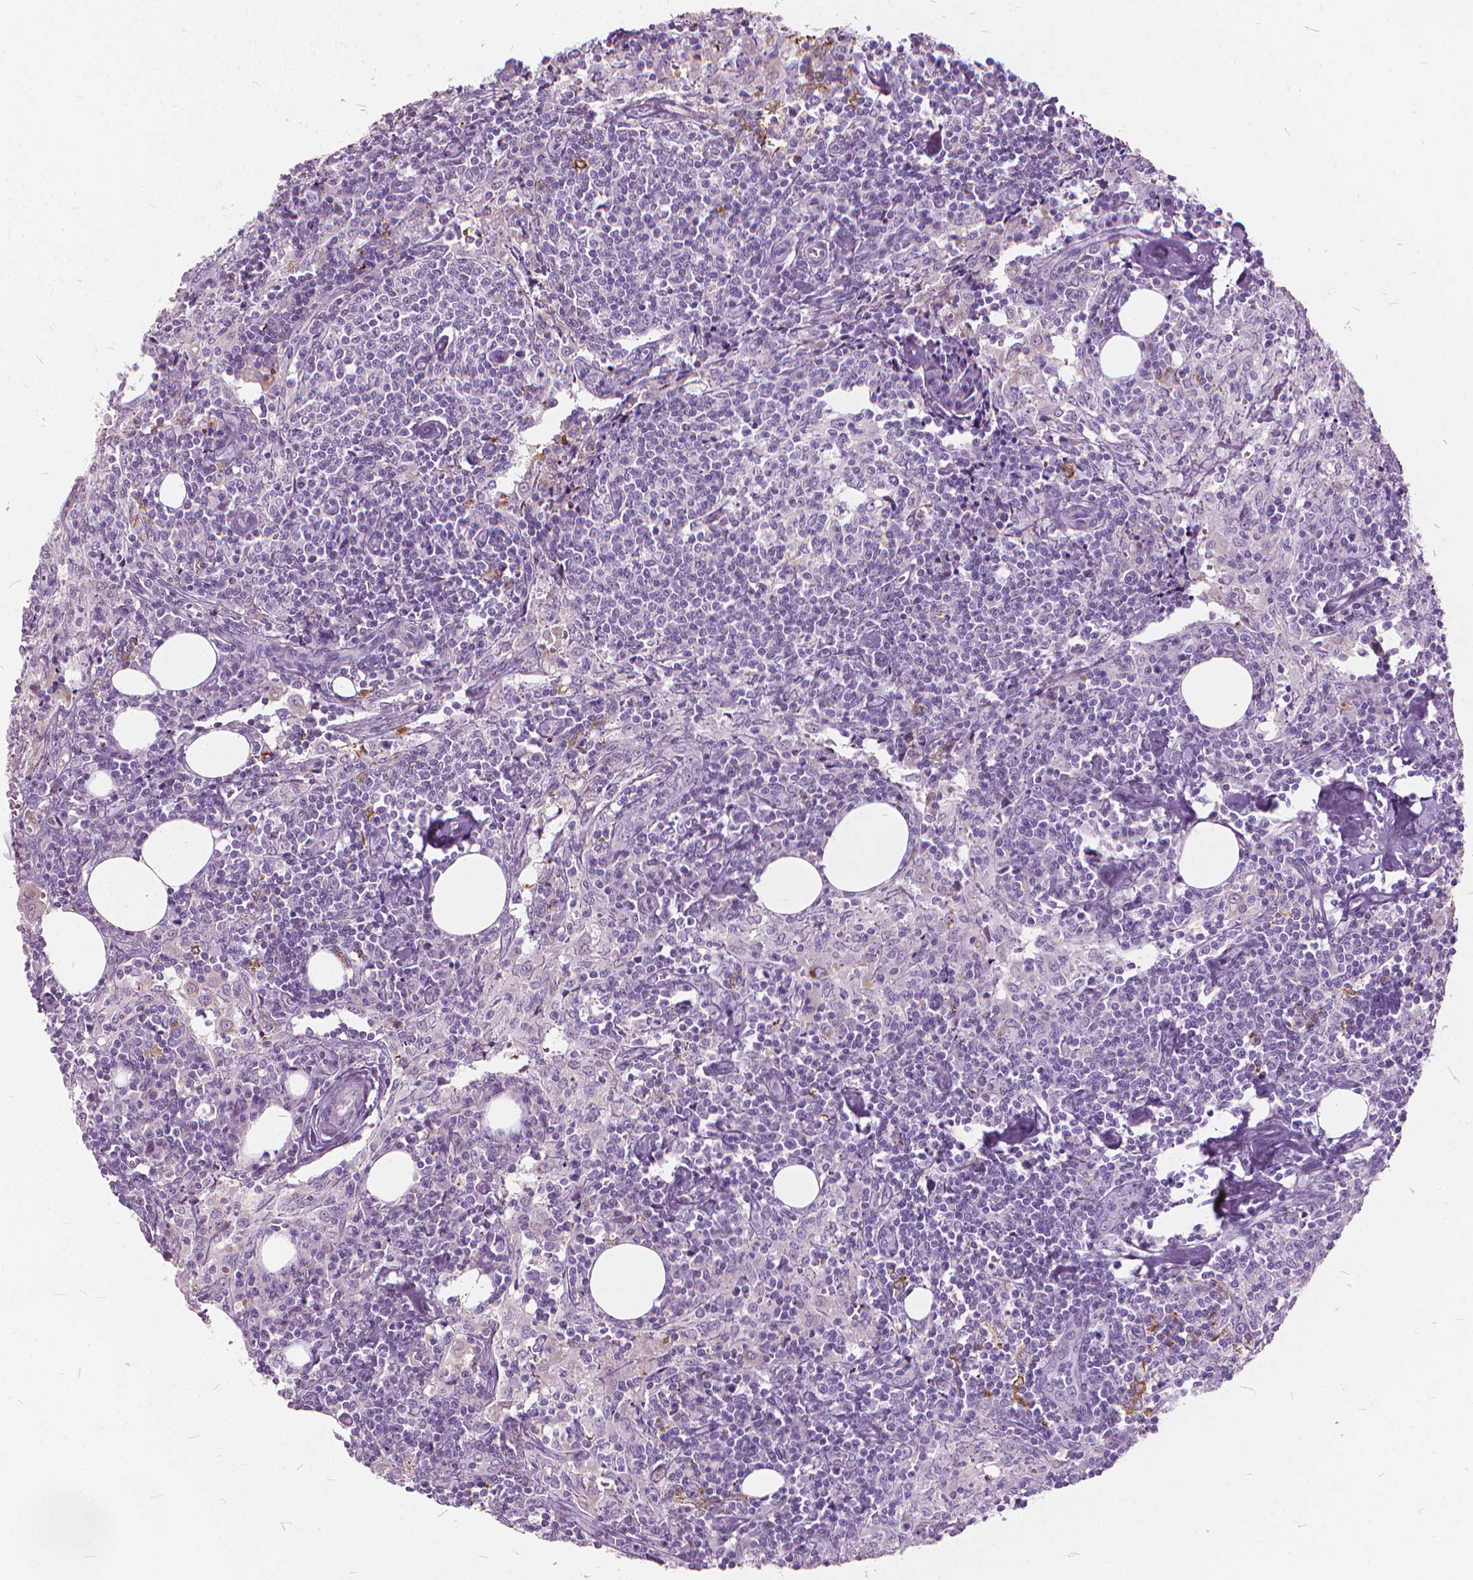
{"staining": {"intensity": "negative", "quantity": "none", "location": "none"}, "tissue": "lymph node", "cell_type": "Germinal center cells", "image_type": "normal", "snomed": [{"axis": "morphology", "description": "Normal tissue, NOS"}, {"axis": "topography", "description": "Lymph node"}], "caption": "Immunohistochemistry (IHC) micrograph of normal human lymph node stained for a protein (brown), which shows no expression in germinal center cells.", "gene": "DNM1", "patient": {"sex": "male", "age": 55}}